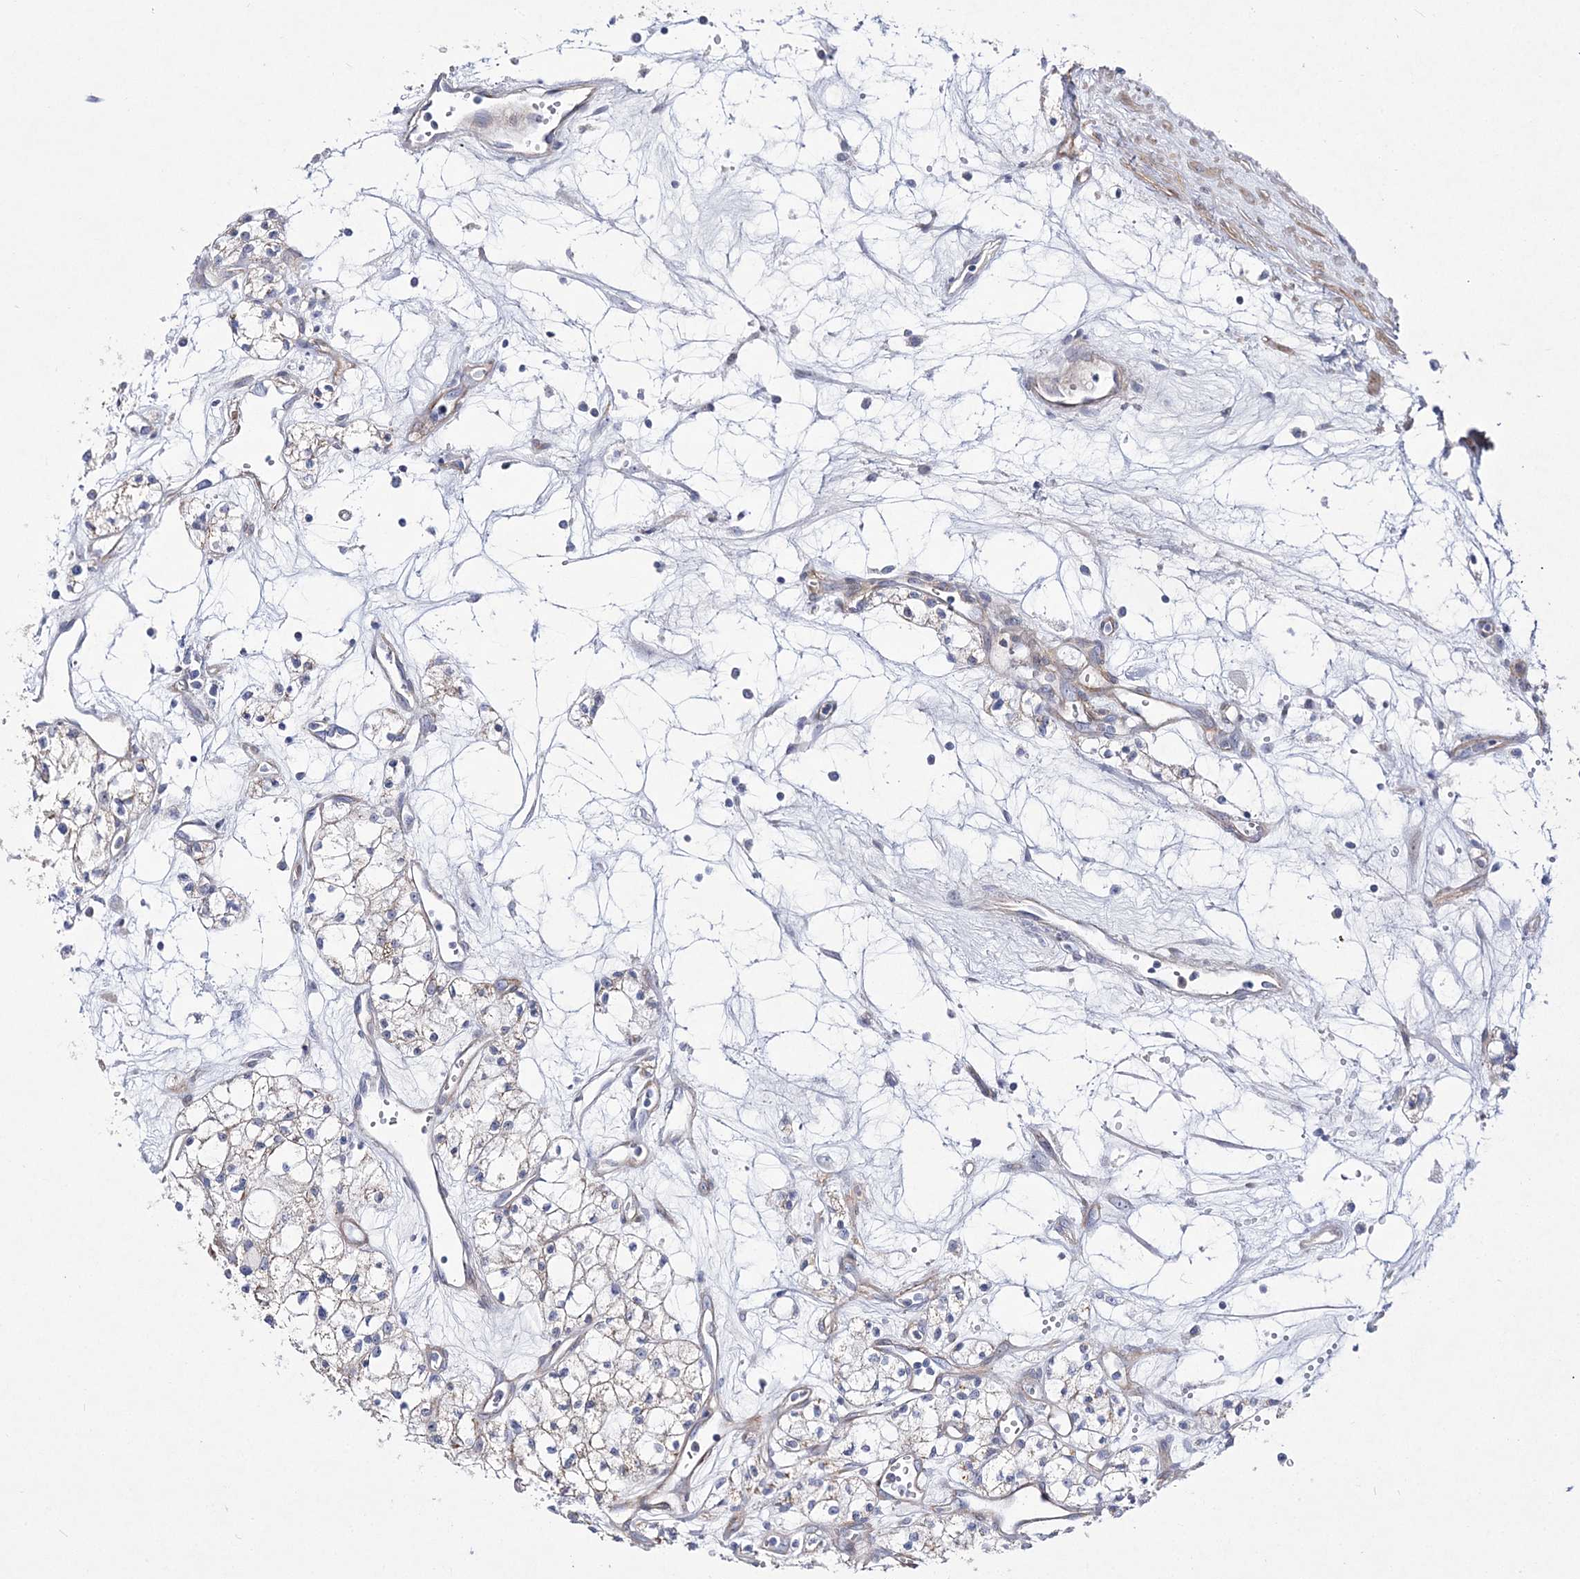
{"staining": {"intensity": "weak", "quantity": "<25%", "location": "cytoplasmic/membranous"}, "tissue": "renal cancer", "cell_type": "Tumor cells", "image_type": "cancer", "snomed": [{"axis": "morphology", "description": "Adenocarcinoma, NOS"}, {"axis": "topography", "description": "Kidney"}], "caption": "Tumor cells show no significant protein expression in renal cancer.", "gene": "ANO1", "patient": {"sex": "male", "age": 59}}